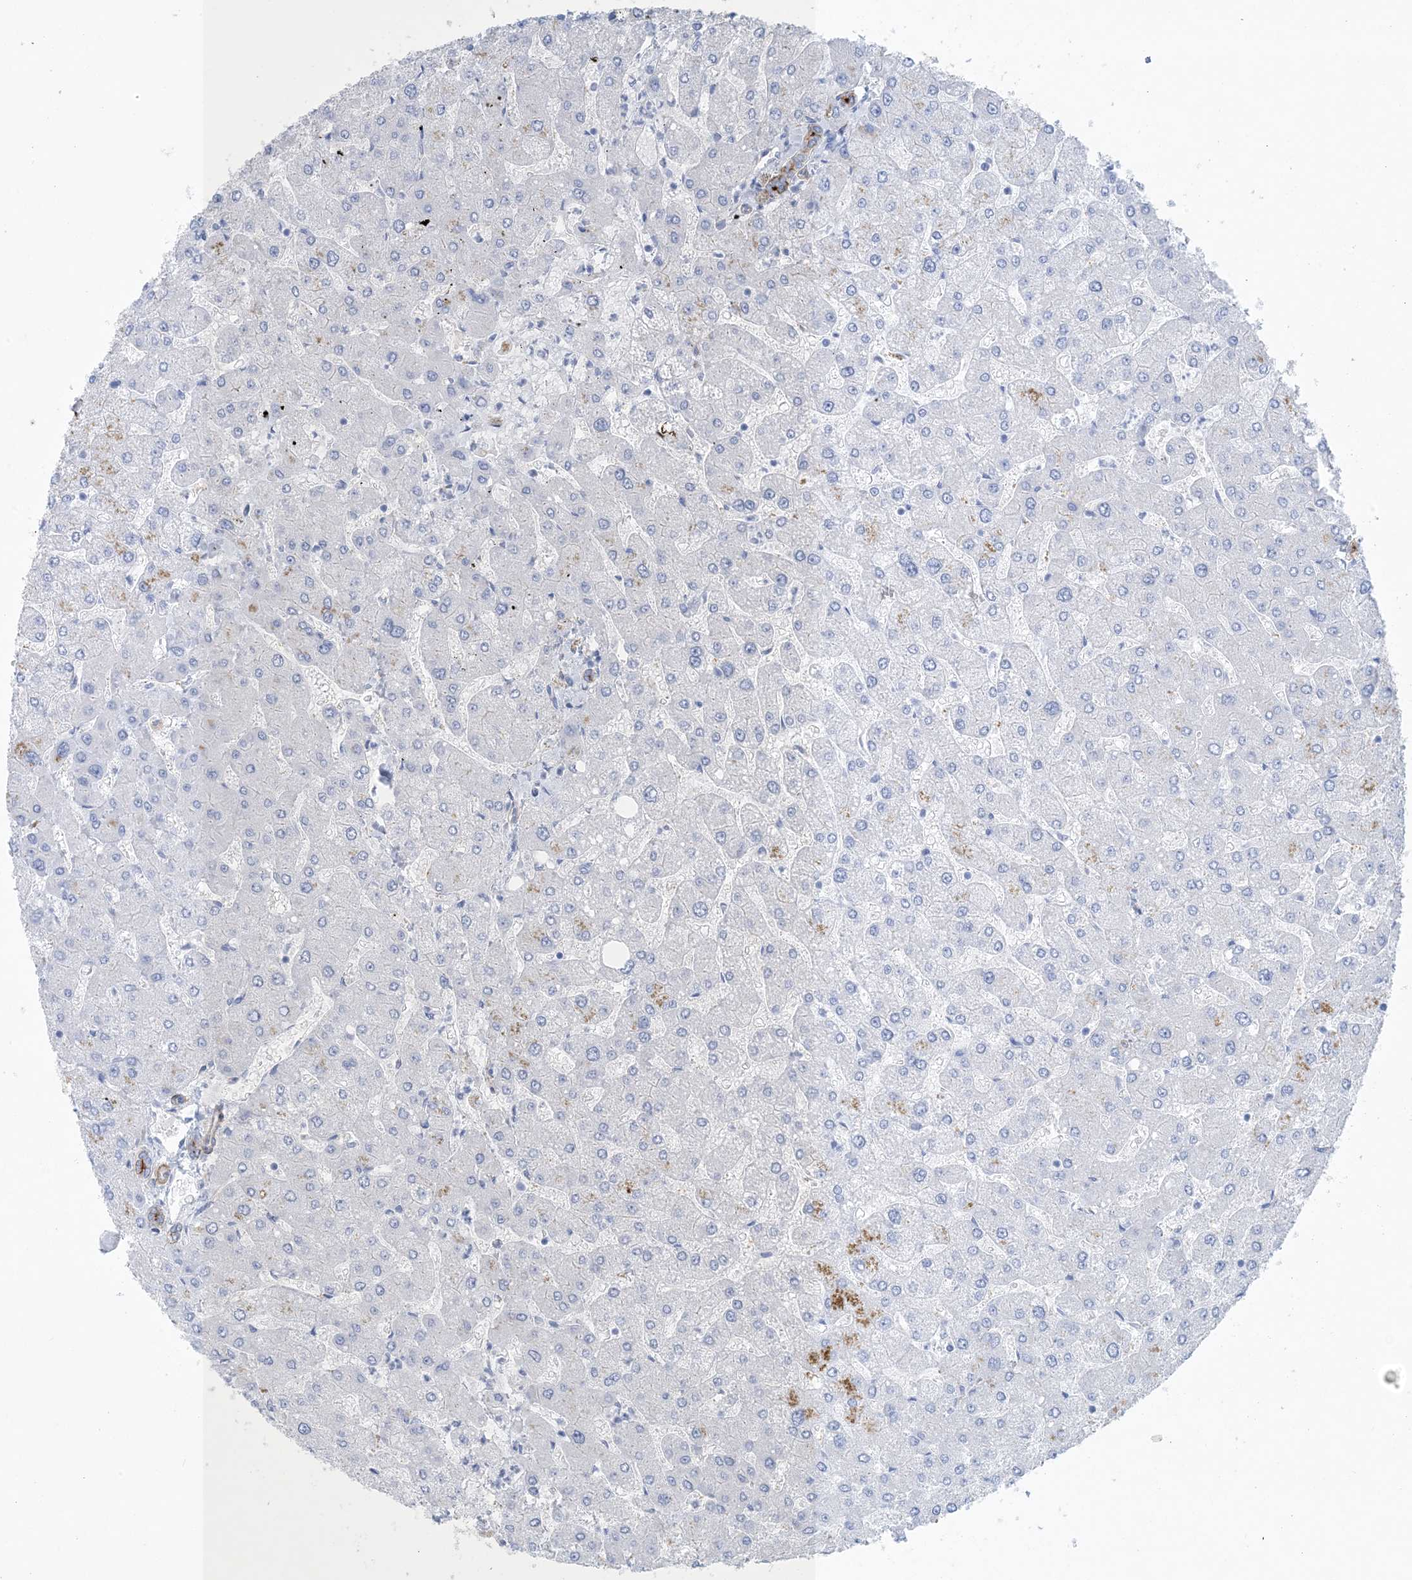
{"staining": {"intensity": "strong", "quantity": "25%-75%", "location": "cytoplasmic/membranous"}, "tissue": "liver", "cell_type": "Cholangiocytes", "image_type": "normal", "snomed": [{"axis": "morphology", "description": "Normal tissue, NOS"}, {"axis": "topography", "description": "Liver"}], "caption": "Strong cytoplasmic/membranous protein staining is identified in about 25%-75% of cholangiocytes in liver. Immunohistochemistry stains the protein in brown and the nuclei are stained blue.", "gene": "SHANK1", "patient": {"sex": "male", "age": 55}}